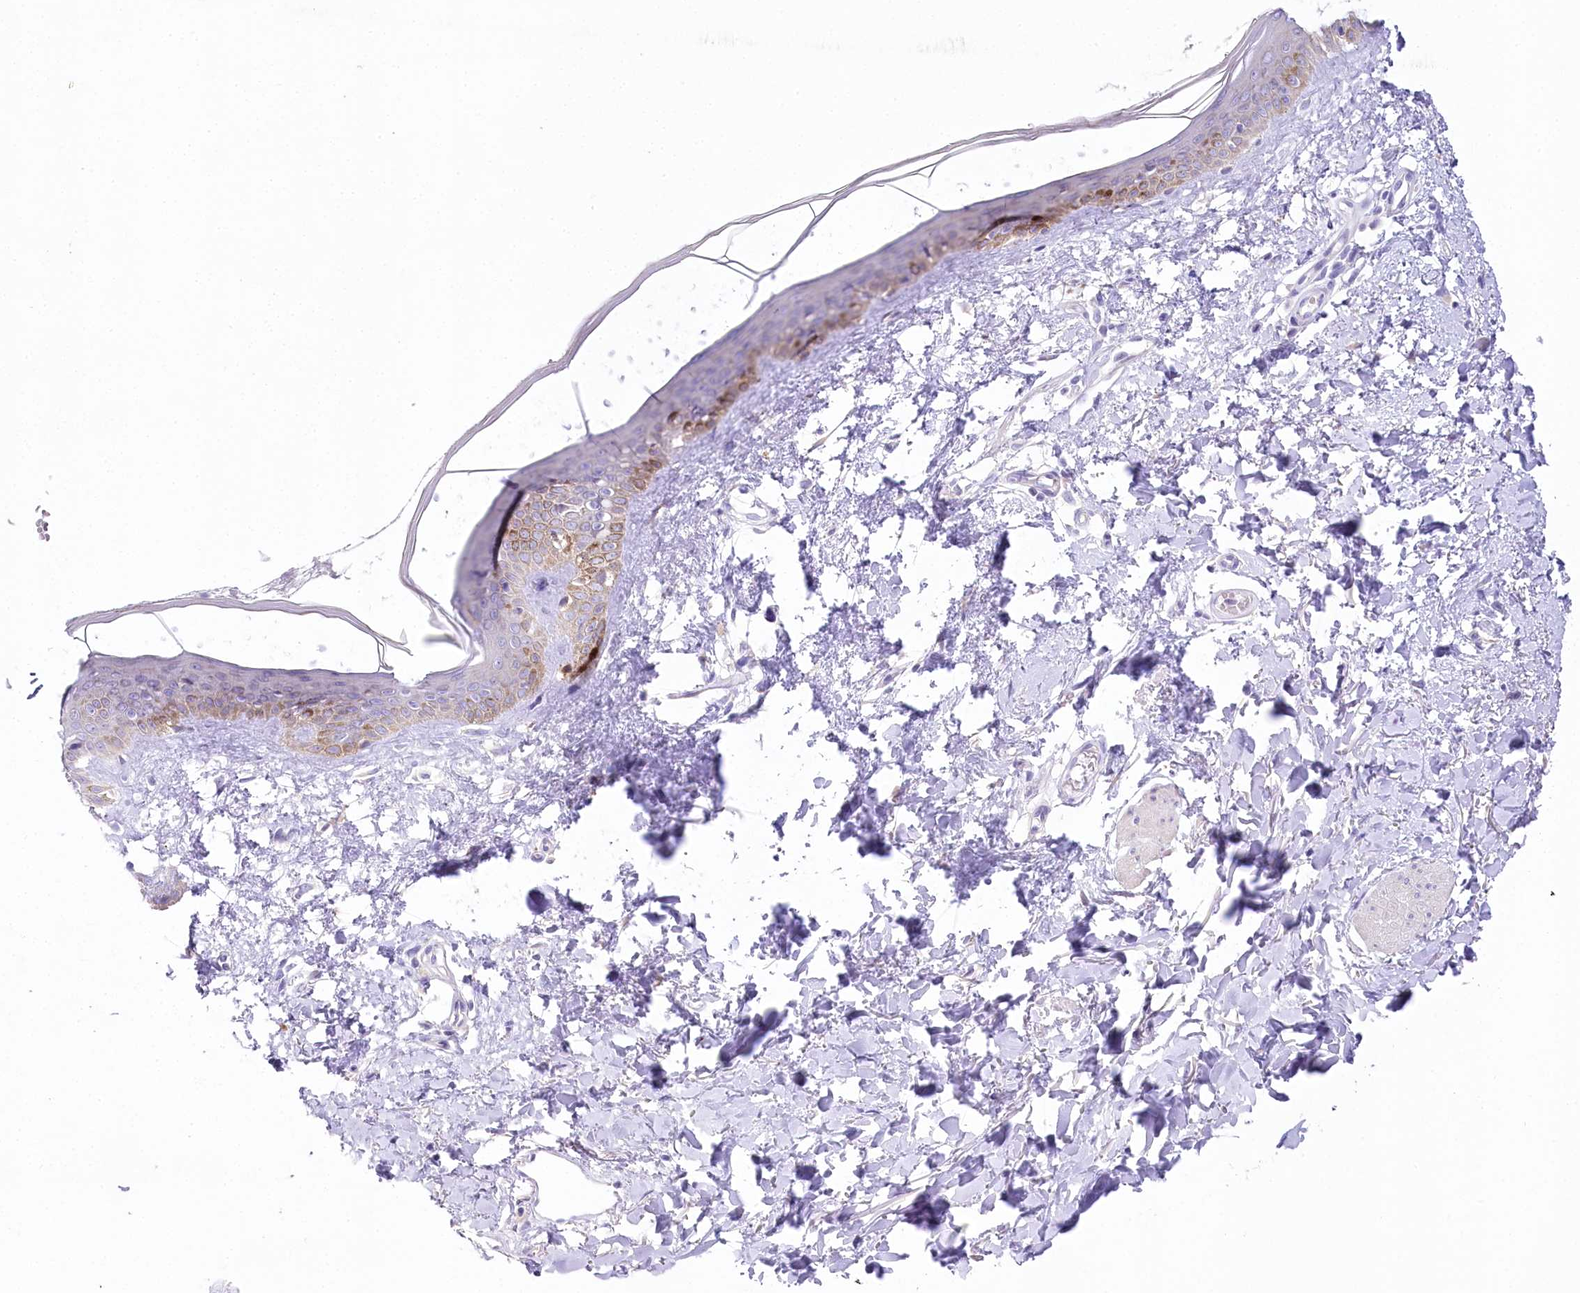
{"staining": {"intensity": "negative", "quantity": "none", "location": "none"}, "tissue": "skin", "cell_type": "Fibroblasts", "image_type": "normal", "snomed": [{"axis": "morphology", "description": "Normal tissue, NOS"}, {"axis": "topography", "description": "Skin"}], "caption": "Fibroblasts are negative for protein expression in benign human skin. The staining is performed using DAB (3,3'-diaminobenzidine) brown chromogen with nuclei counter-stained in using hematoxylin.", "gene": "MYOZ1", "patient": {"sex": "female", "age": 58}}